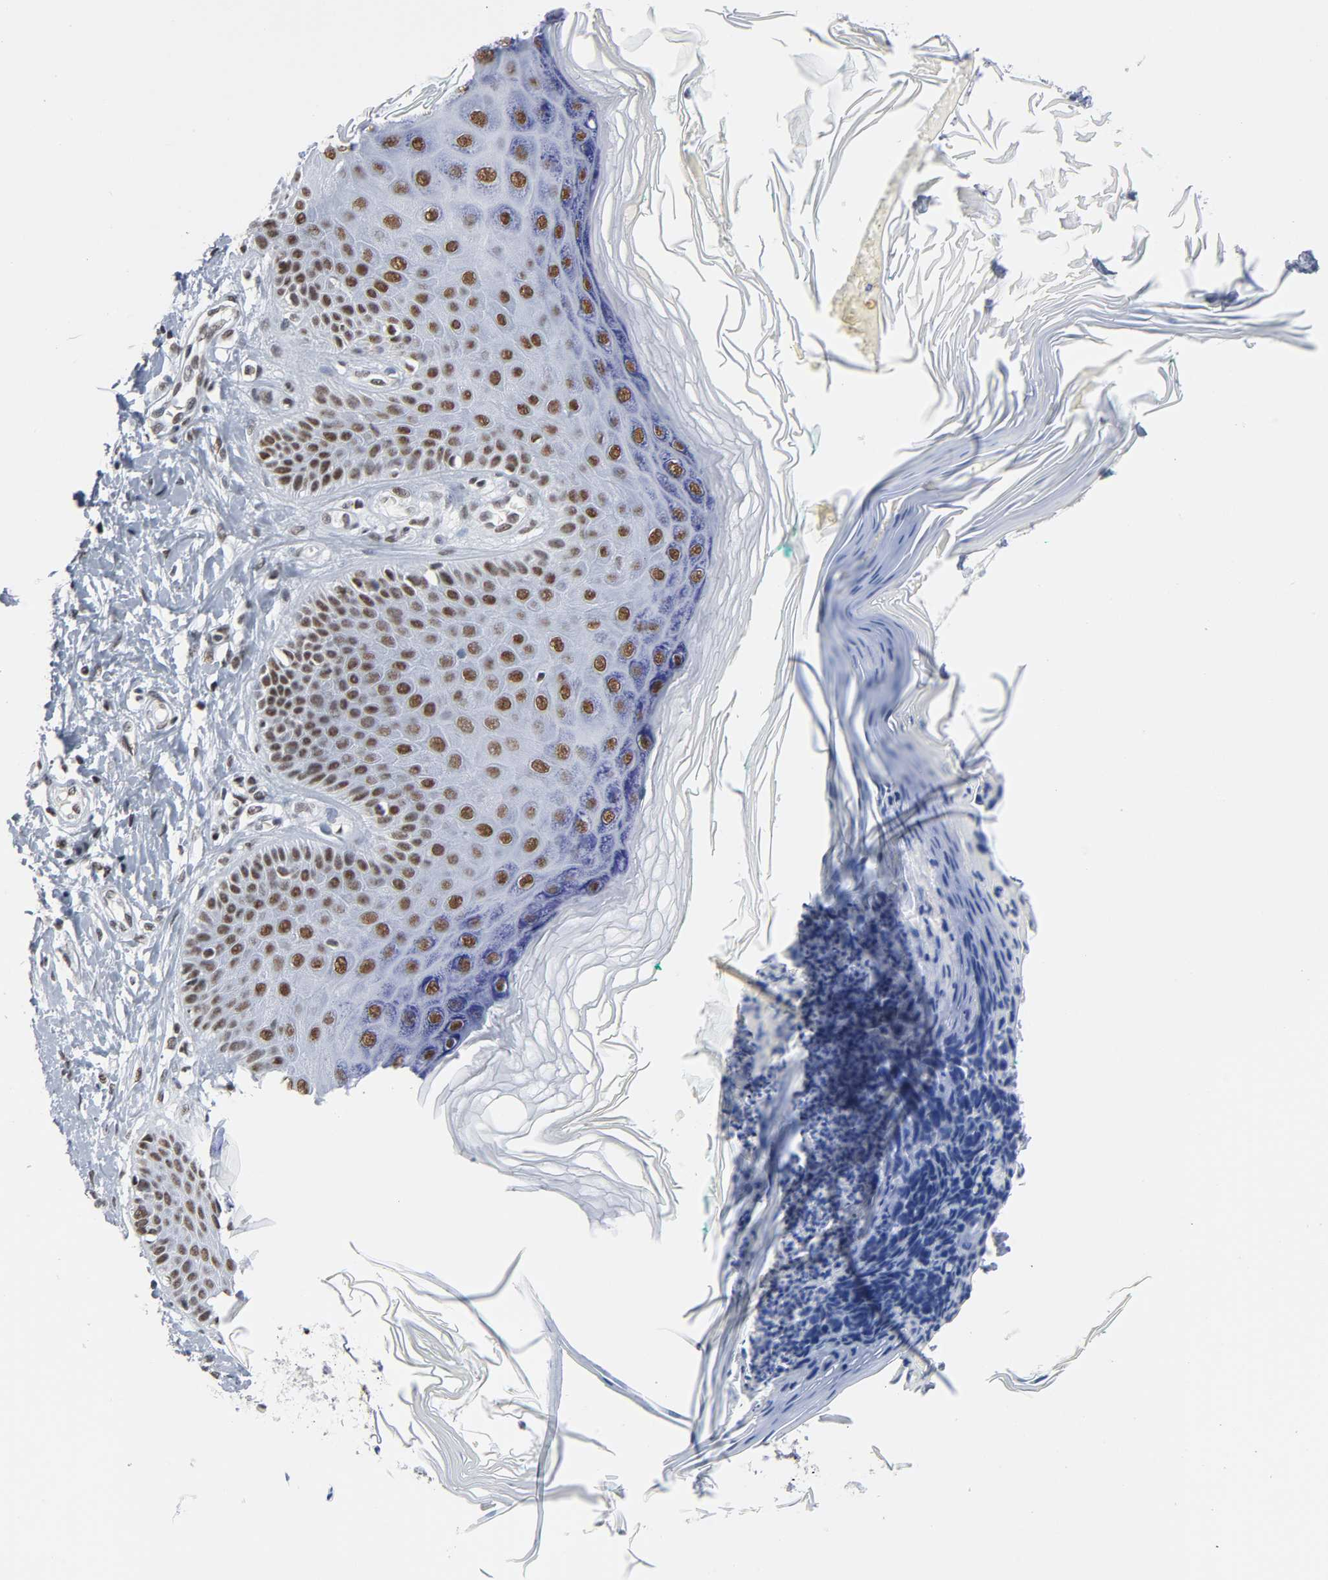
{"staining": {"intensity": "moderate", "quantity": ">75%", "location": "nuclear"}, "tissue": "skin cancer", "cell_type": "Tumor cells", "image_type": "cancer", "snomed": [{"axis": "morphology", "description": "Normal tissue, NOS"}, {"axis": "morphology", "description": "Basal cell carcinoma"}, {"axis": "topography", "description": "Skin"}], "caption": "Immunohistochemical staining of human skin basal cell carcinoma reveals medium levels of moderate nuclear protein expression in approximately >75% of tumor cells. The staining was performed using DAB (3,3'-diaminobenzidine) to visualize the protein expression in brown, while the nuclei were stained in blue with hematoxylin (Magnification: 20x).", "gene": "CSTF2", "patient": {"sex": "male", "age": 77}}